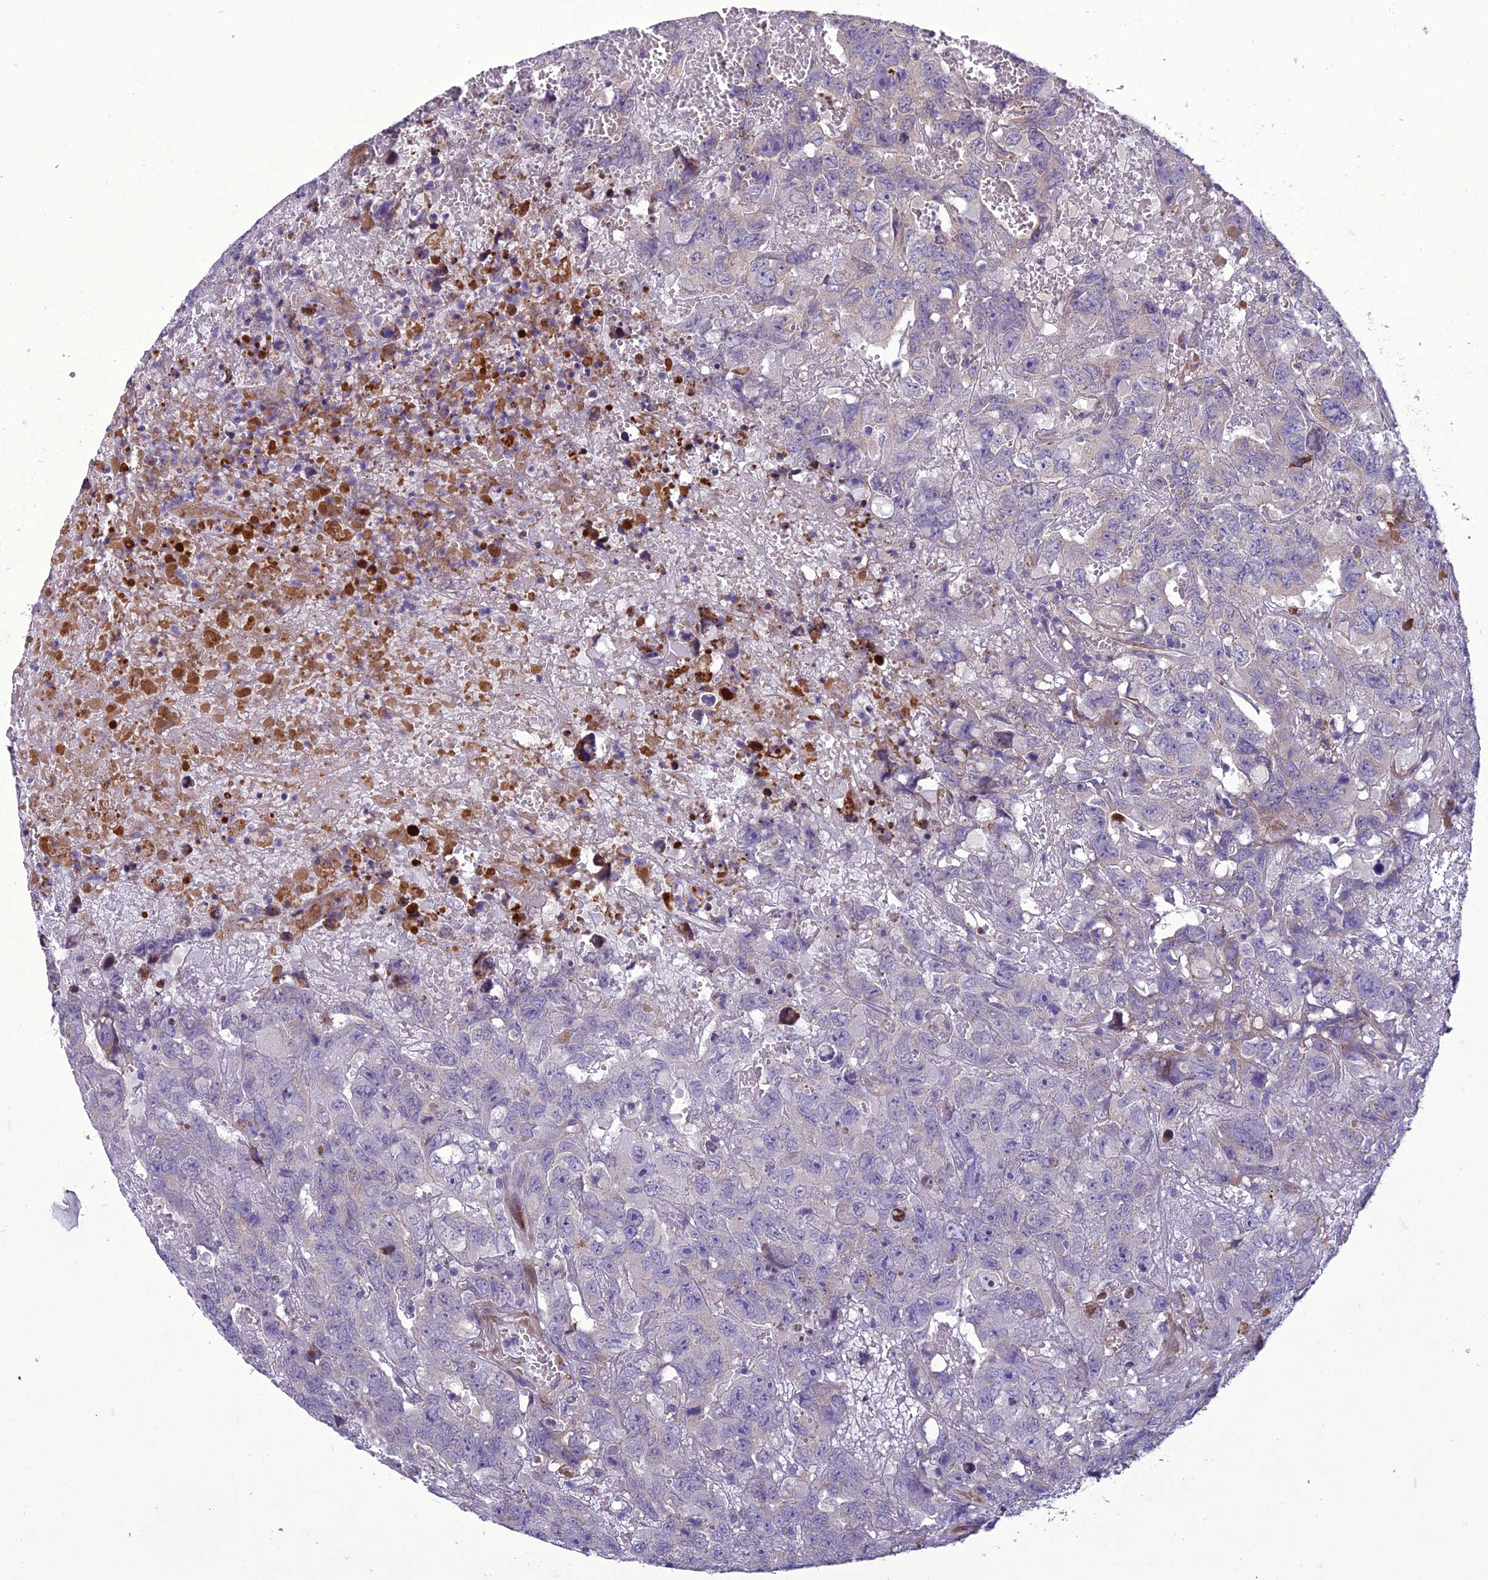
{"staining": {"intensity": "negative", "quantity": "none", "location": "none"}, "tissue": "testis cancer", "cell_type": "Tumor cells", "image_type": "cancer", "snomed": [{"axis": "morphology", "description": "Carcinoma, Embryonal, NOS"}, {"axis": "topography", "description": "Testis"}], "caption": "The micrograph displays no staining of tumor cells in embryonal carcinoma (testis).", "gene": "ADIPOR2", "patient": {"sex": "male", "age": 45}}